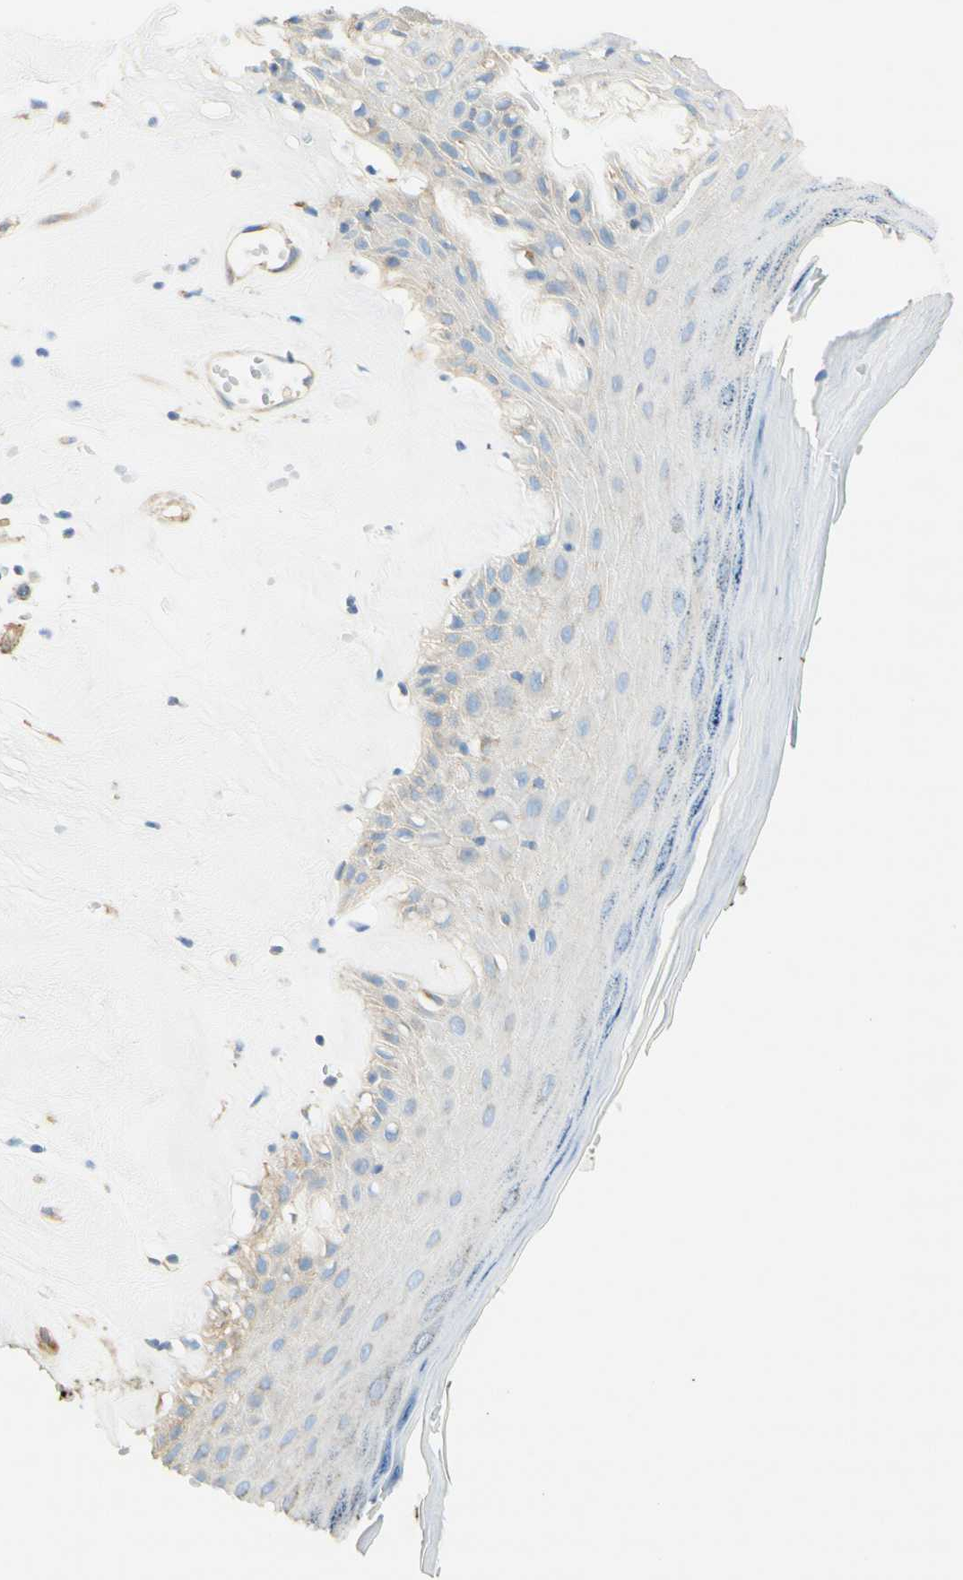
{"staining": {"intensity": "negative", "quantity": "none", "location": "none"}, "tissue": "skin", "cell_type": "Epidermal cells", "image_type": "normal", "snomed": [{"axis": "morphology", "description": "Normal tissue, NOS"}, {"axis": "morphology", "description": "Inflammation, NOS"}, {"axis": "topography", "description": "Vulva"}], "caption": "Immunohistochemistry image of normal human skin stained for a protein (brown), which demonstrates no staining in epidermal cells.", "gene": "CLTC", "patient": {"sex": "female", "age": 84}}